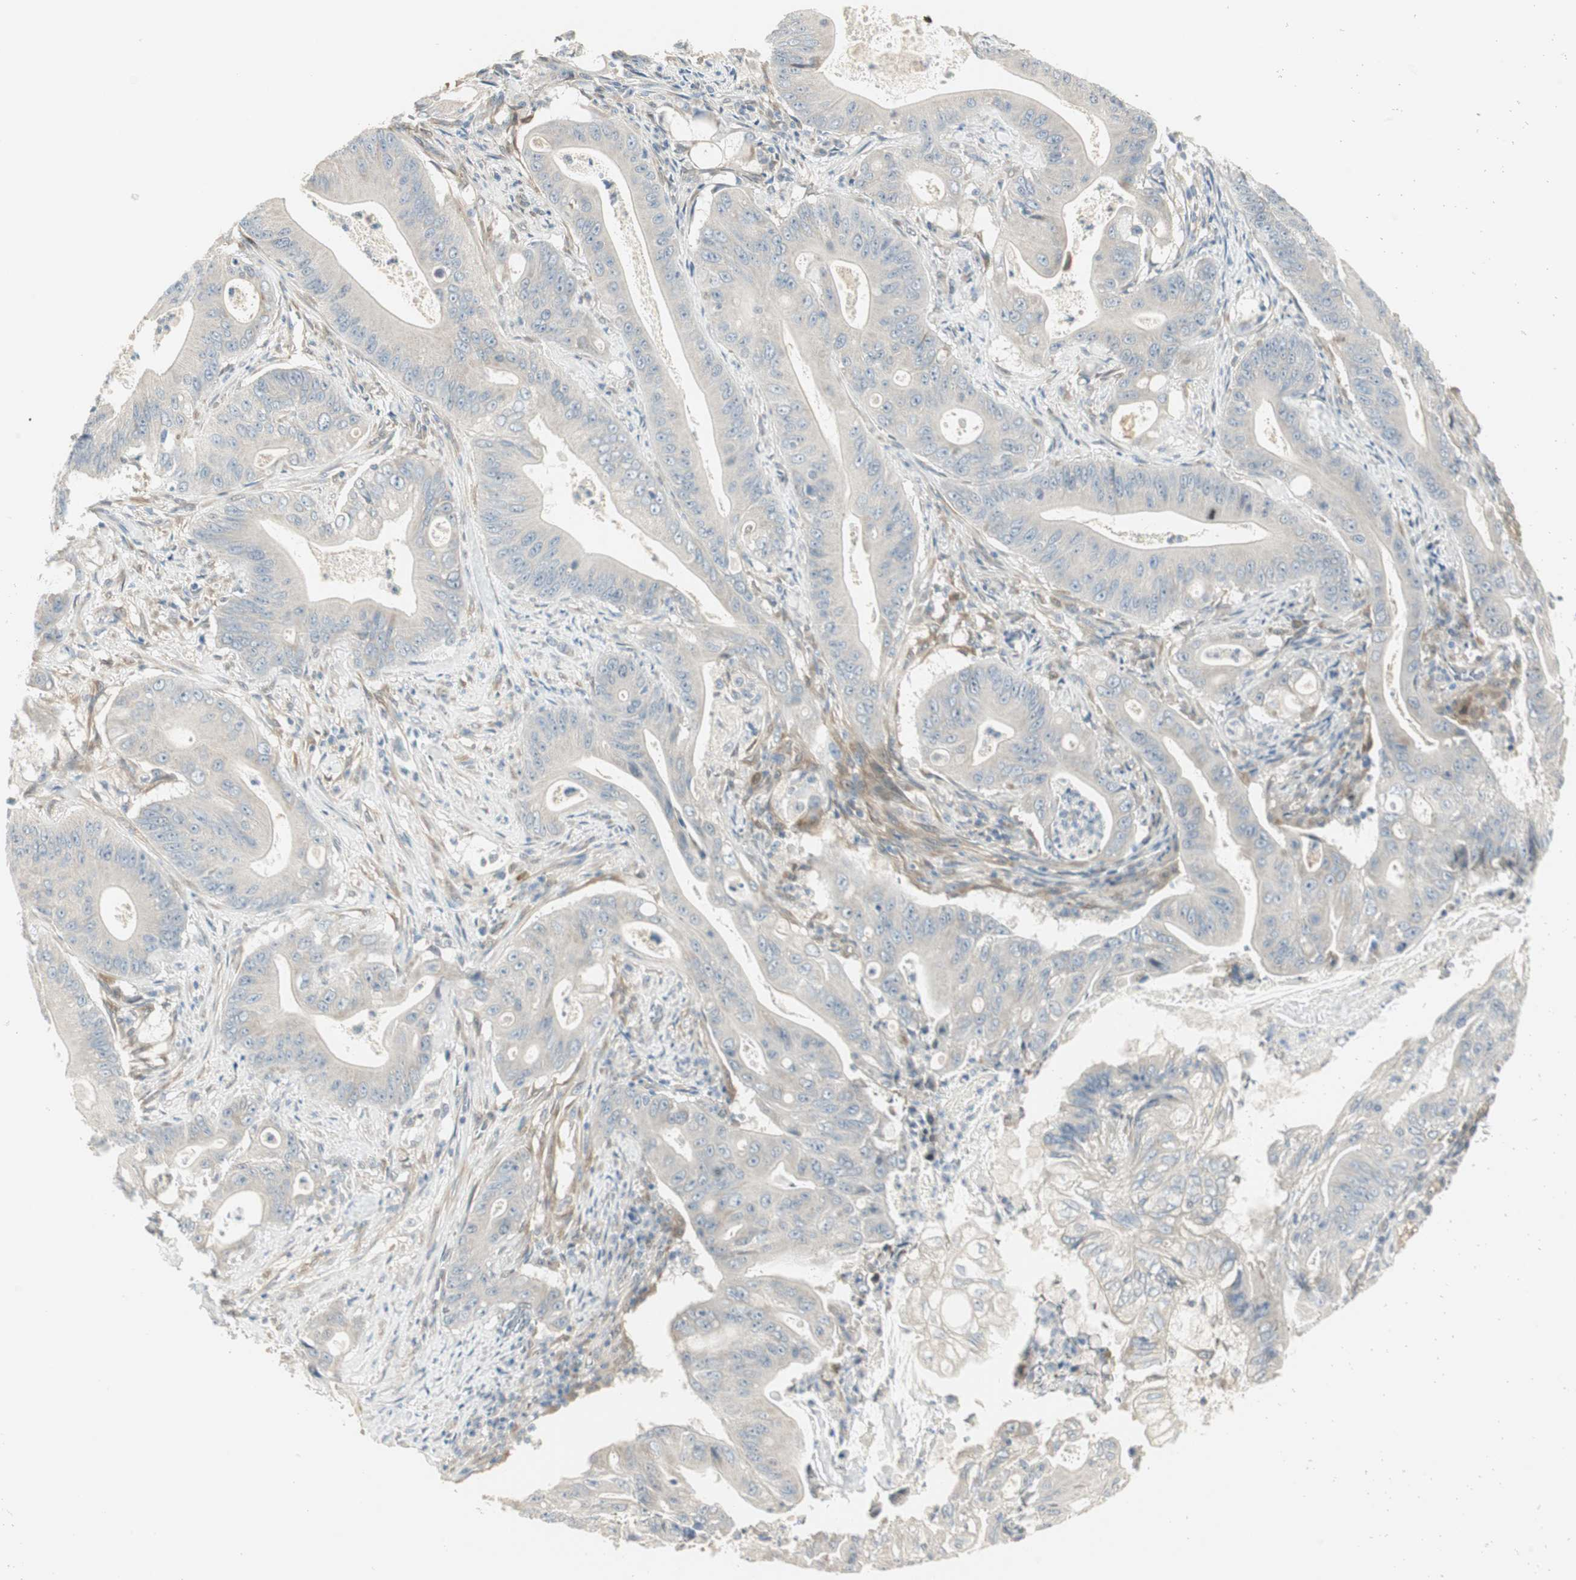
{"staining": {"intensity": "negative", "quantity": "none", "location": "none"}, "tissue": "pancreatic cancer", "cell_type": "Tumor cells", "image_type": "cancer", "snomed": [{"axis": "morphology", "description": "Normal tissue, NOS"}, {"axis": "topography", "description": "Lymph node"}], "caption": "This image is of pancreatic cancer stained with immunohistochemistry to label a protein in brown with the nuclei are counter-stained blue. There is no staining in tumor cells.", "gene": "STON1-GTF2A1L", "patient": {"sex": "male", "age": 62}}